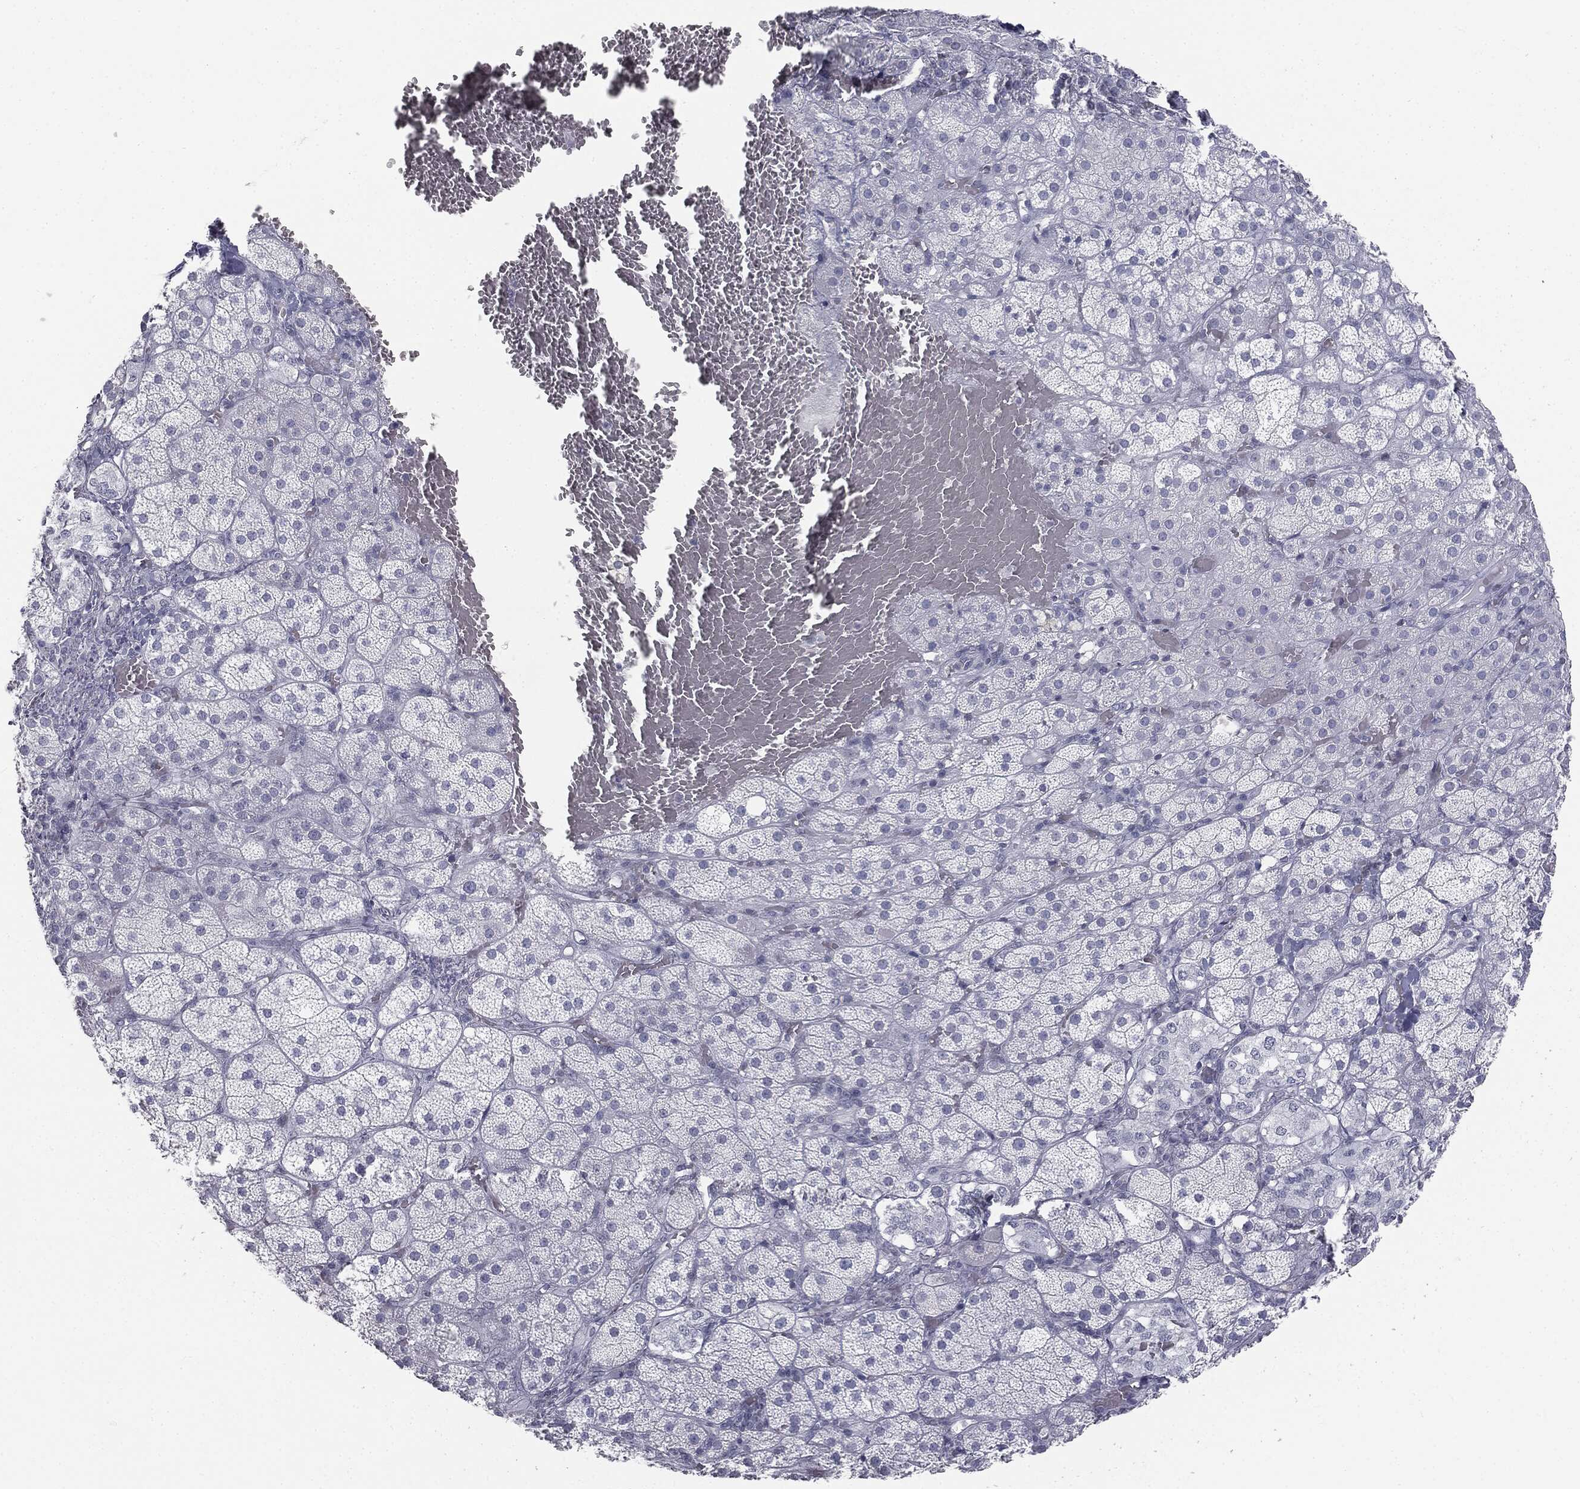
{"staining": {"intensity": "negative", "quantity": "none", "location": "none"}, "tissue": "adrenal gland", "cell_type": "Glandular cells", "image_type": "normal", "snomed": [{"axis": "morphology", "description": "Normal tissue, NOS"}, {"axis": "topography", "description": "Adrenal gland"}], "caption": "Immunohistochemistry (IHC) photomicrograph of benign adrenal gland: adrenal gland stained with DAB demonstrates no significant protein expression in glandular cells.", "gene": "ALDOB", "patient": {"sex": "male", "age": 57}}